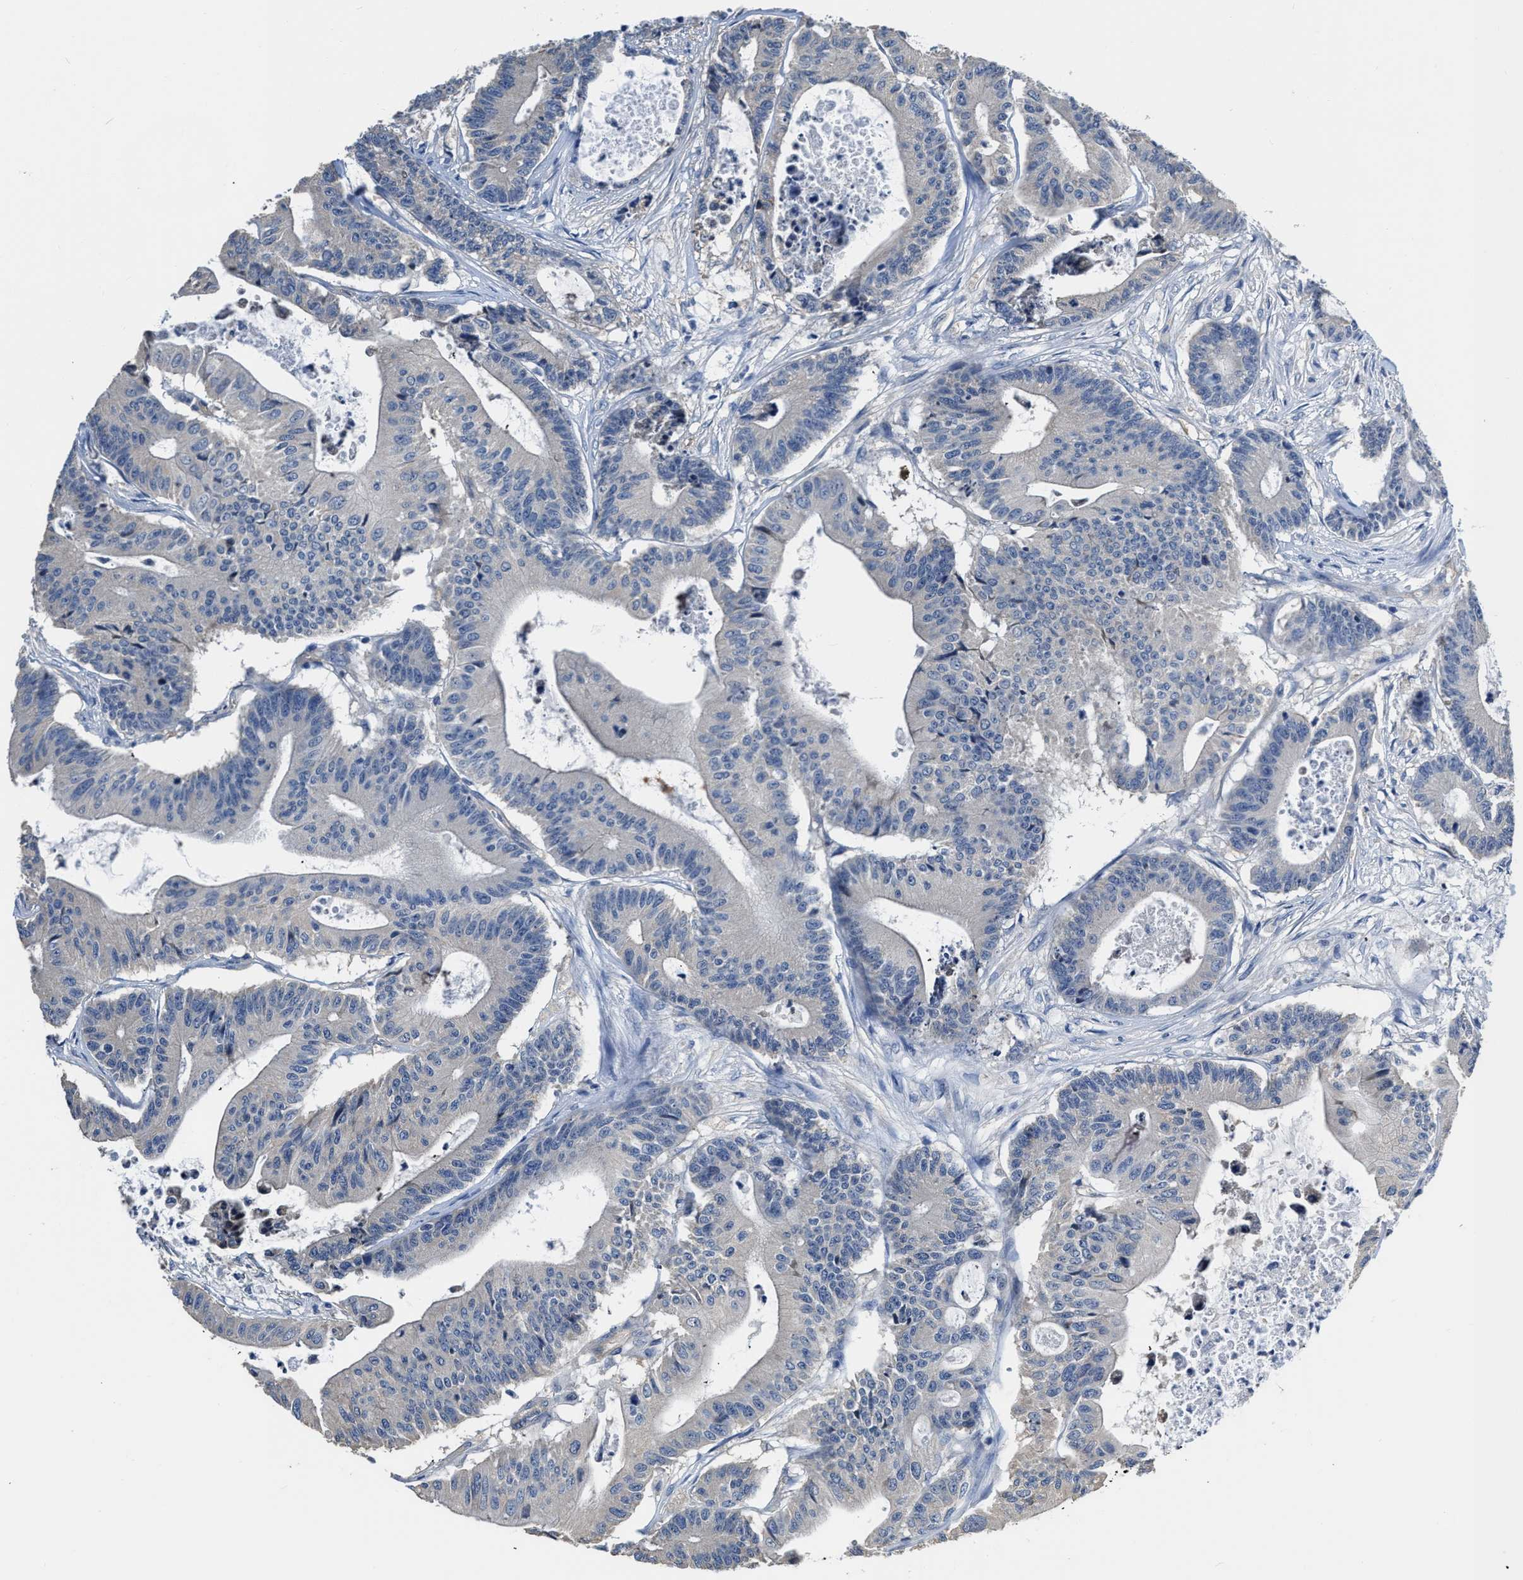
{"staining": {"intensity": "negative", "quantity": "none", "location": "none"}, "tissue": "colorectal cancer", "cell_type": "Tumor cells", "image_type": "cancer", "snomed": [{"axis": "morphology", "description": "Adenocarcinoma, NOS"}, {"axis": "topography", "description": "Colon"}], "caption": "Immunohistochemistry of human colorectal adenocarcinoma reveals no staining in tumor cells. The staining is performed using DAB (3,3'-diaminobenzidine) brown chromogen with nuclei counter-stained in using hematoxylin.", "gene": "C22orf42", "patient": {"sex": "female", "age": 84}}